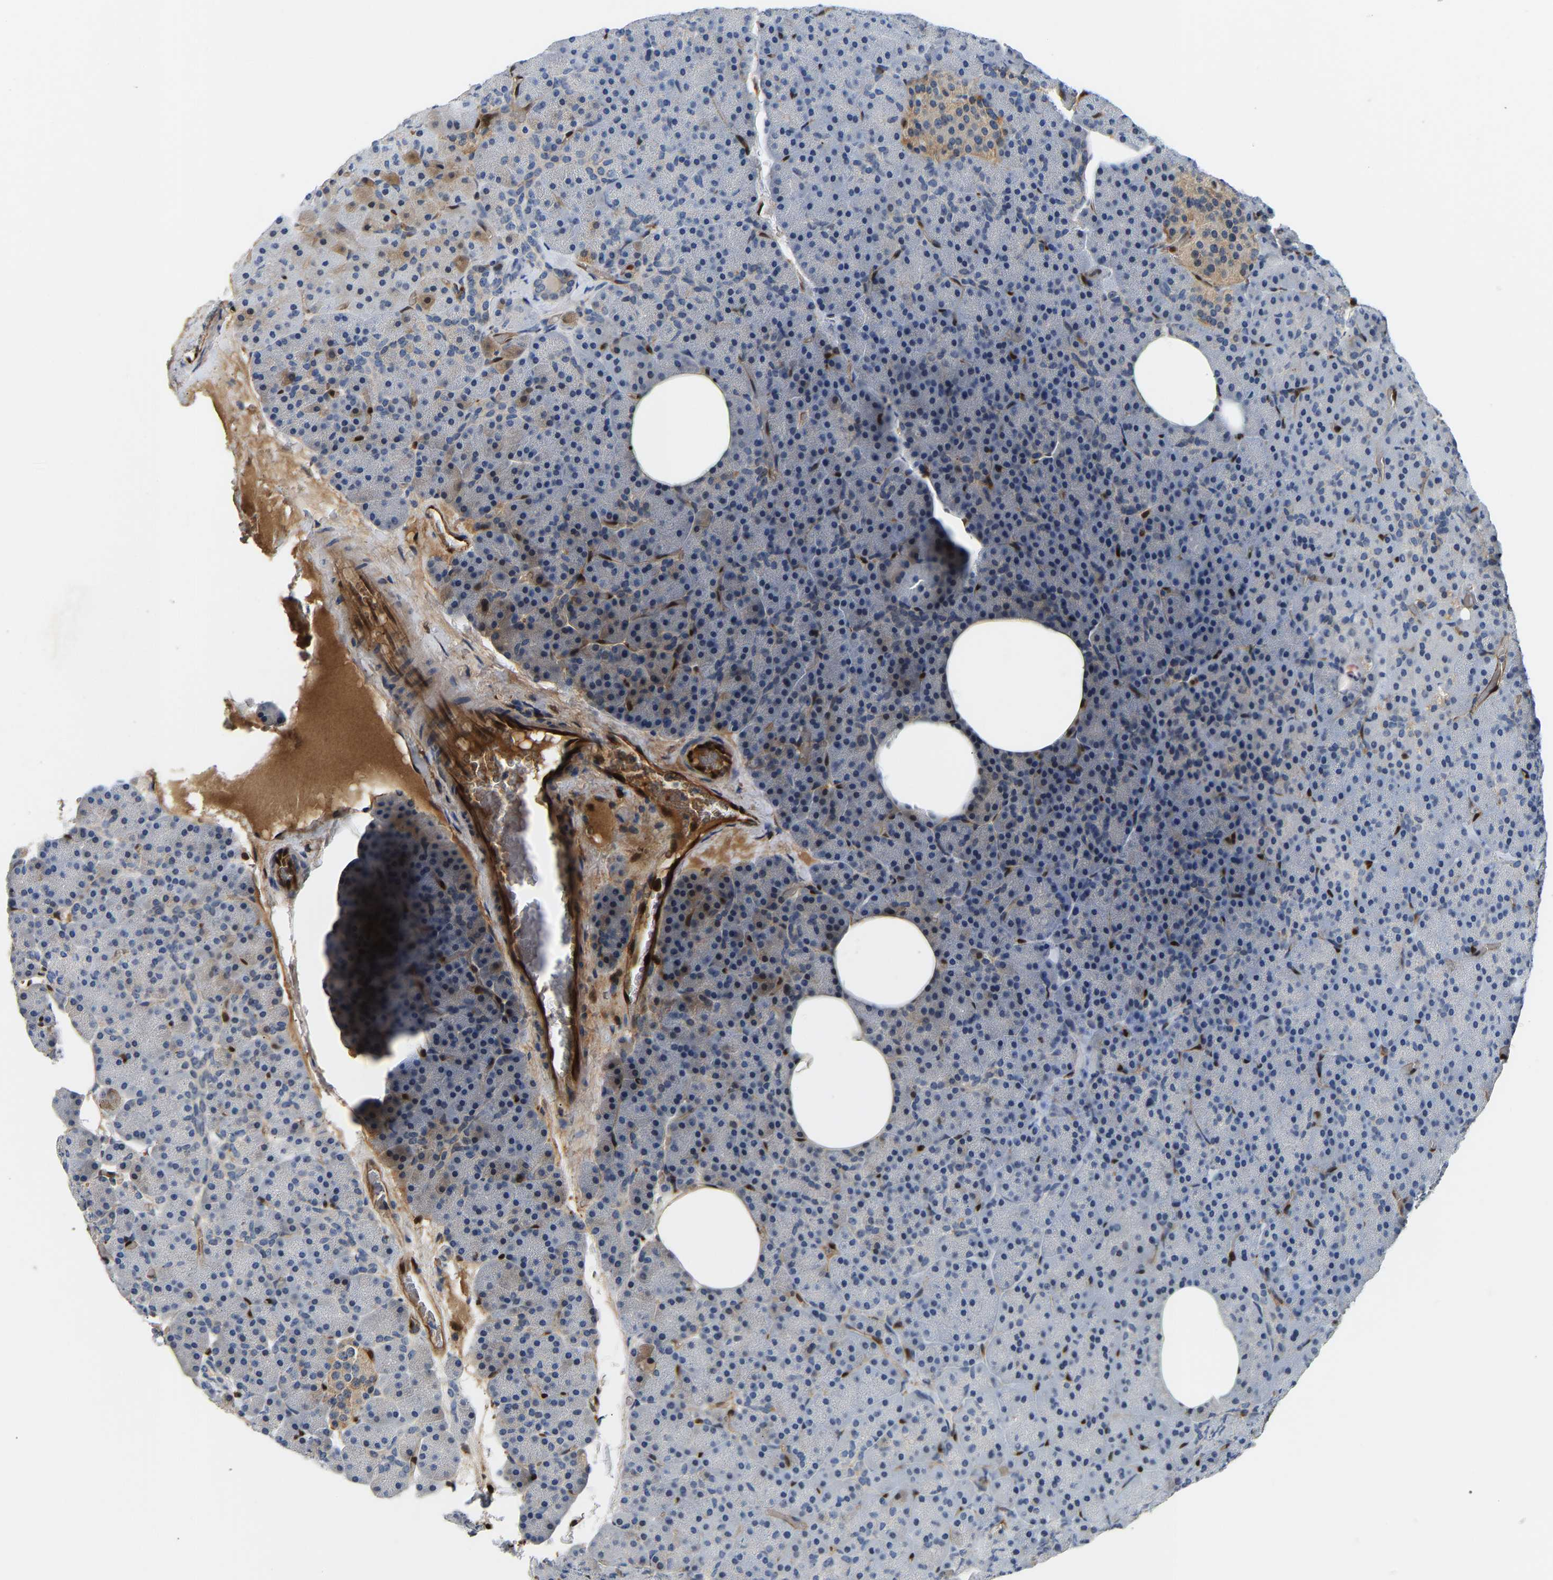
{"staining": {"intensity": "negative", "quantity": "none", "location": "none"}, "tissue": "pancreas", "cell_type": "Exocrine glandular cells", "image_type": "normal", "snomed": [{"axis": "morphology", "description": "Normal tissue, NOS"}, {"axis": "morphology", "description": "Carcinoid, malignant, NOS"}, {"axis": "topography", "description": "Pancreas"}], "caption": "DAB (3,3'-diaminobenzidine) immunohistochemical staining of benign pancreas shows no significant staining in exocrine glandular cells.", "gene": "GIMAP7", "patient": {"sex": "female", "age": 35}}